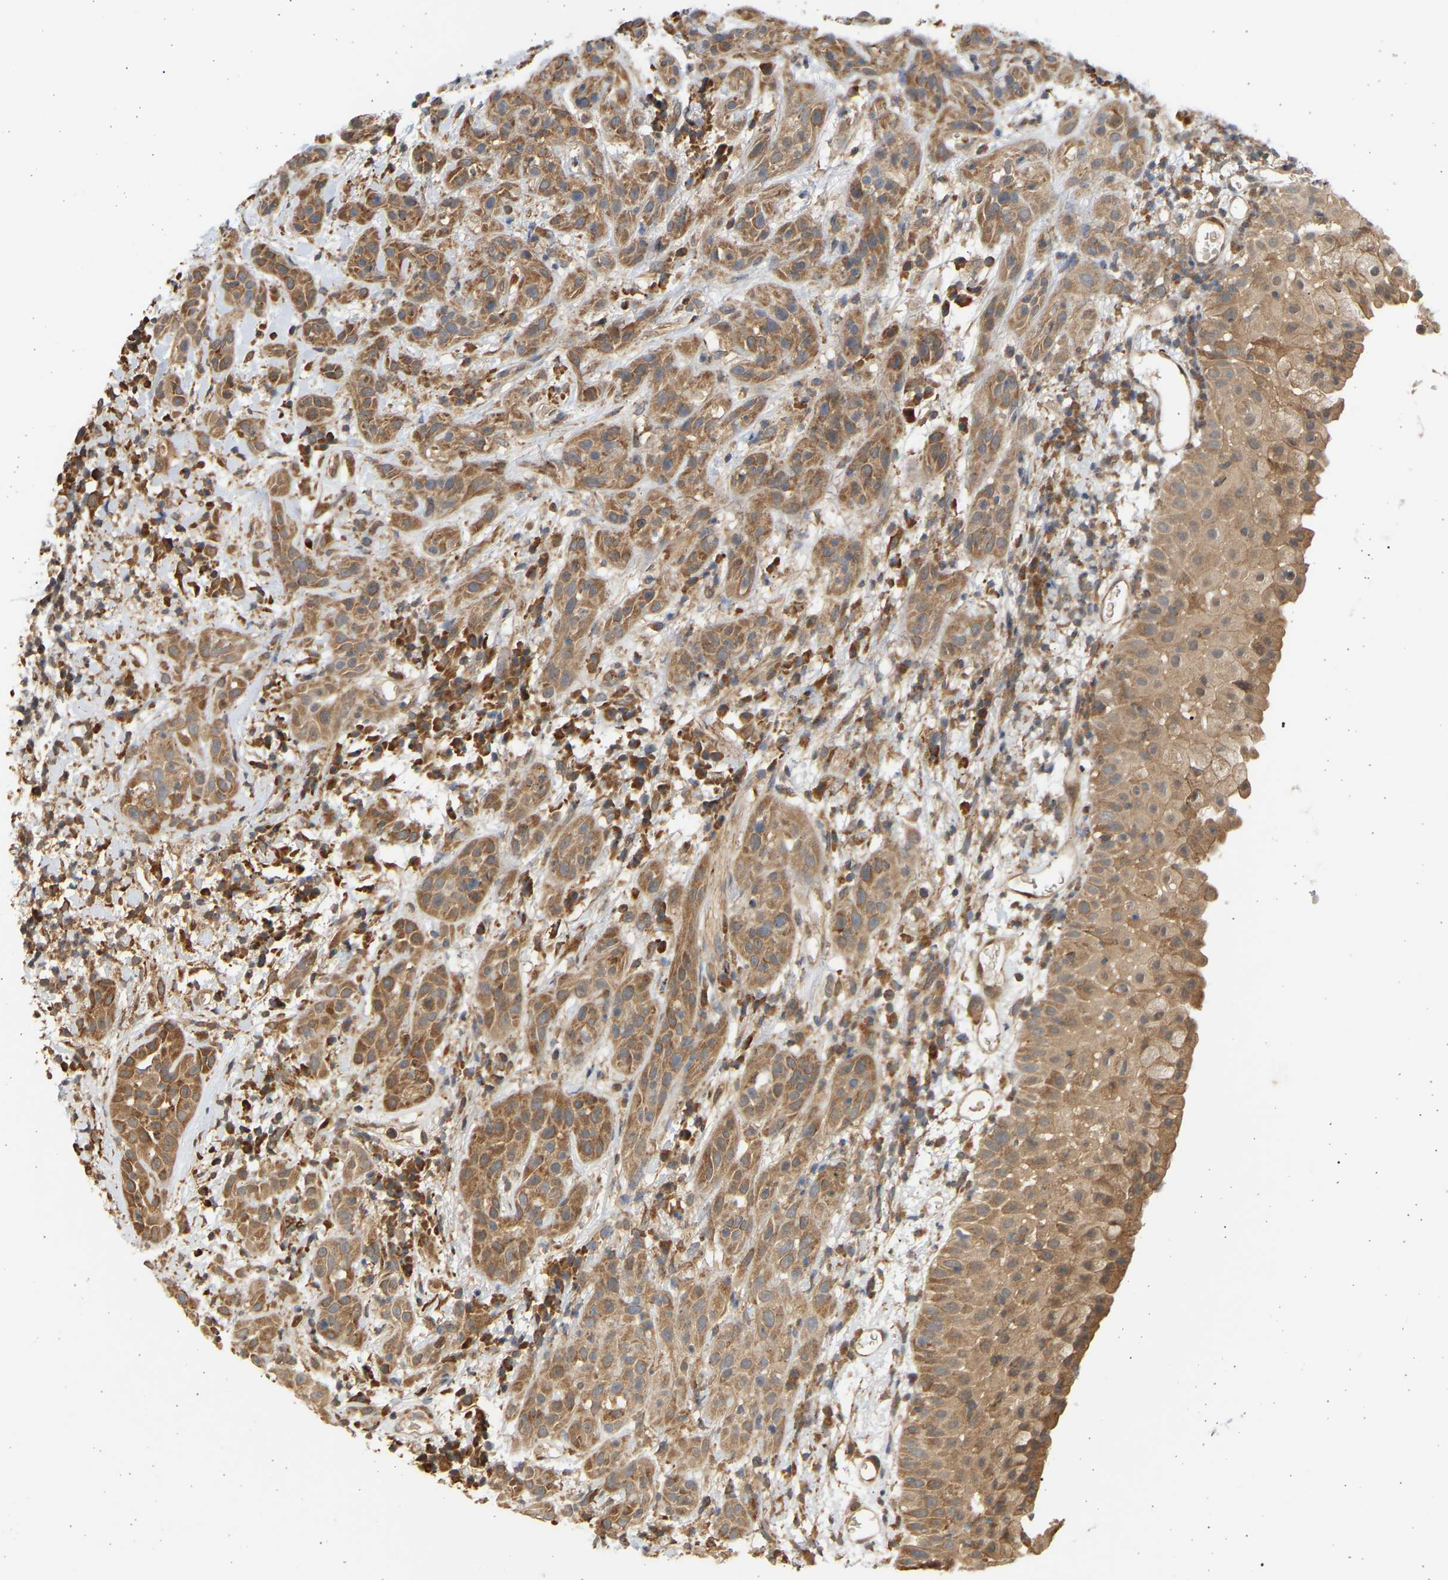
{"staining": {"intensity": "moderate", "quantity": ">75%", "location": "cytoplasmic/membranous"}, "tissue": "head and neck cancer", "cell_type": "Tumor cells", "image_type": "cancer", "snomed": [{"axis": "morphology", "description": "Squamous cell carcinoma, NOS"}, {"axis": "topography", "description": "Head-Neck"}], "caption": "DAB immunohistochemical staining of head and neck cancer shows moderate cytoplasmic/membranous protein expression in approximately >75% of tumor cells.", "gene": "B4GALT6", "patient": {"sex": "male", "age": 62}}